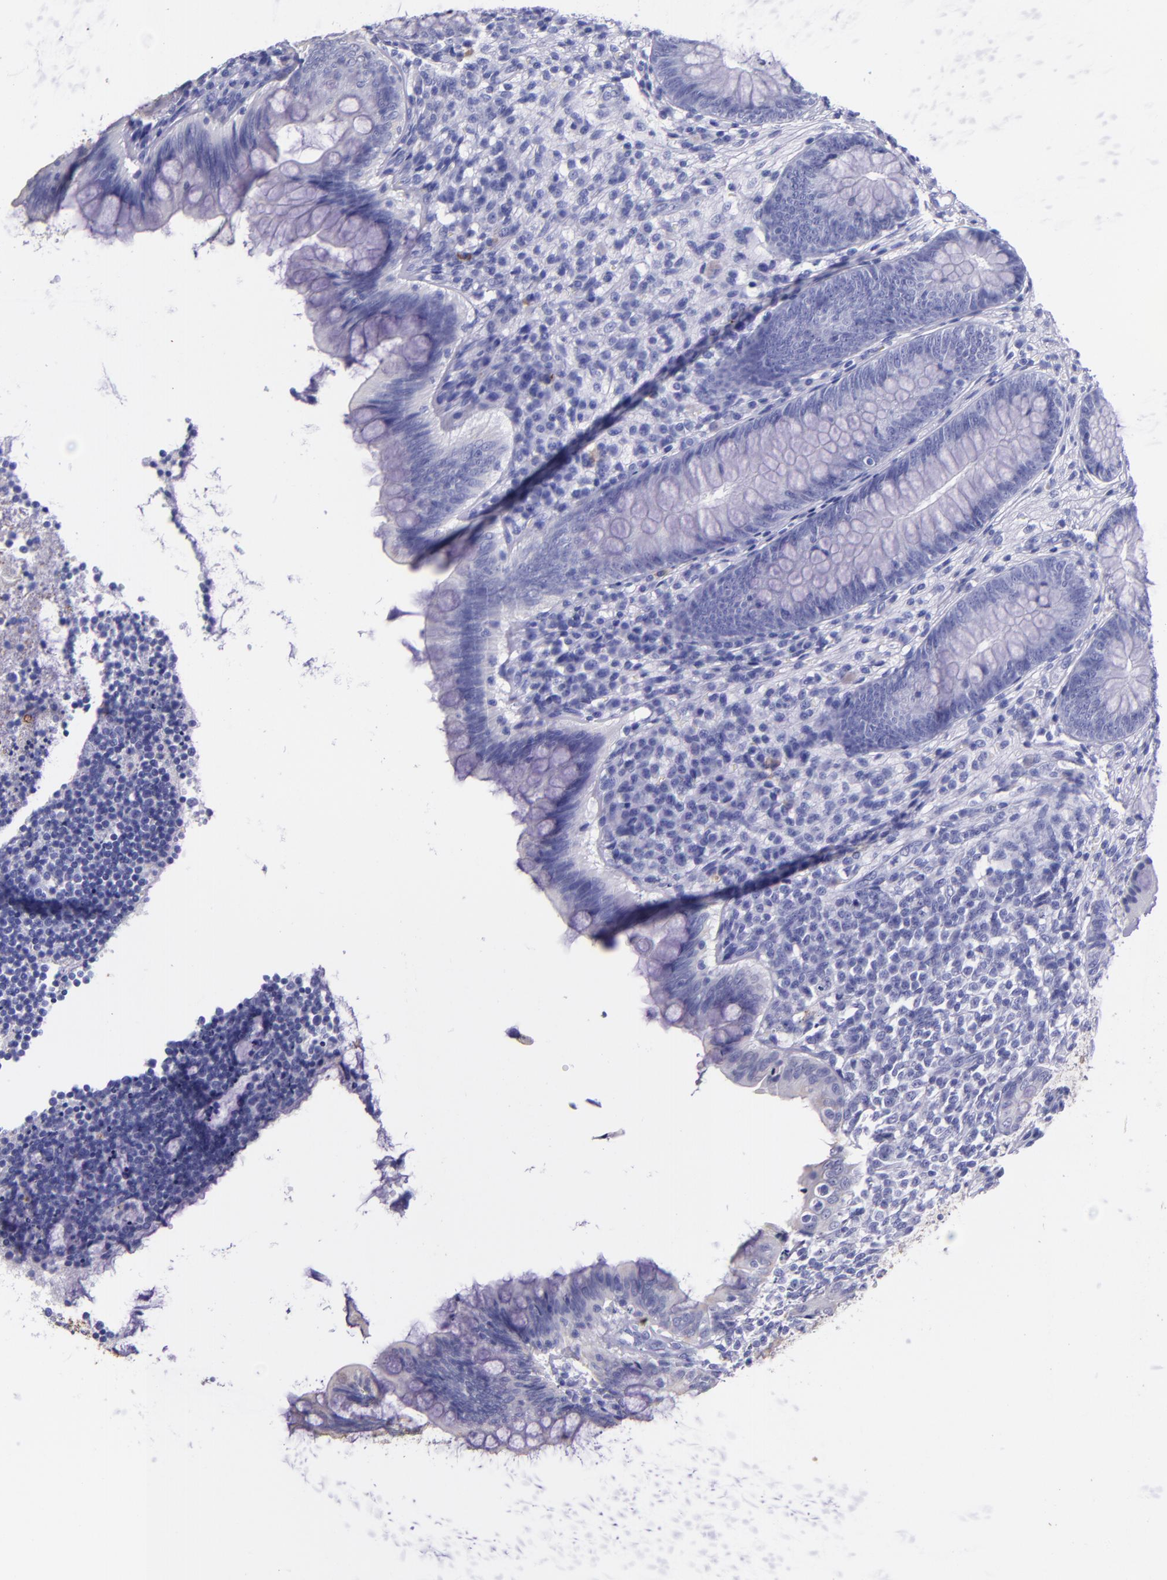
{"staining": {"intensity": "negative", "quantity": "none", "location": "none"}, "tissue": "appendix", "cell_type": "Glandular cells", "image_type": "normal", "snomed": [{"axis": "morphology", "description": "Normal tissue, NOS"}, {"axis": "topography", "description": "Appendix"}], "caption": "A high-resolution micrograph shows immunohistochemistry (IHC) staining of normal appendix, which shows no significant expression in glandular cells. The staining was performed using DAB (3,3'-diaminobenzidine) to visualize the protein expression in brown, while the nuclei were stained in blue with hematoxylin (Magnification: 20x).", "gene": "KRT4", "patient": {"sex": "female", "age": 66}}